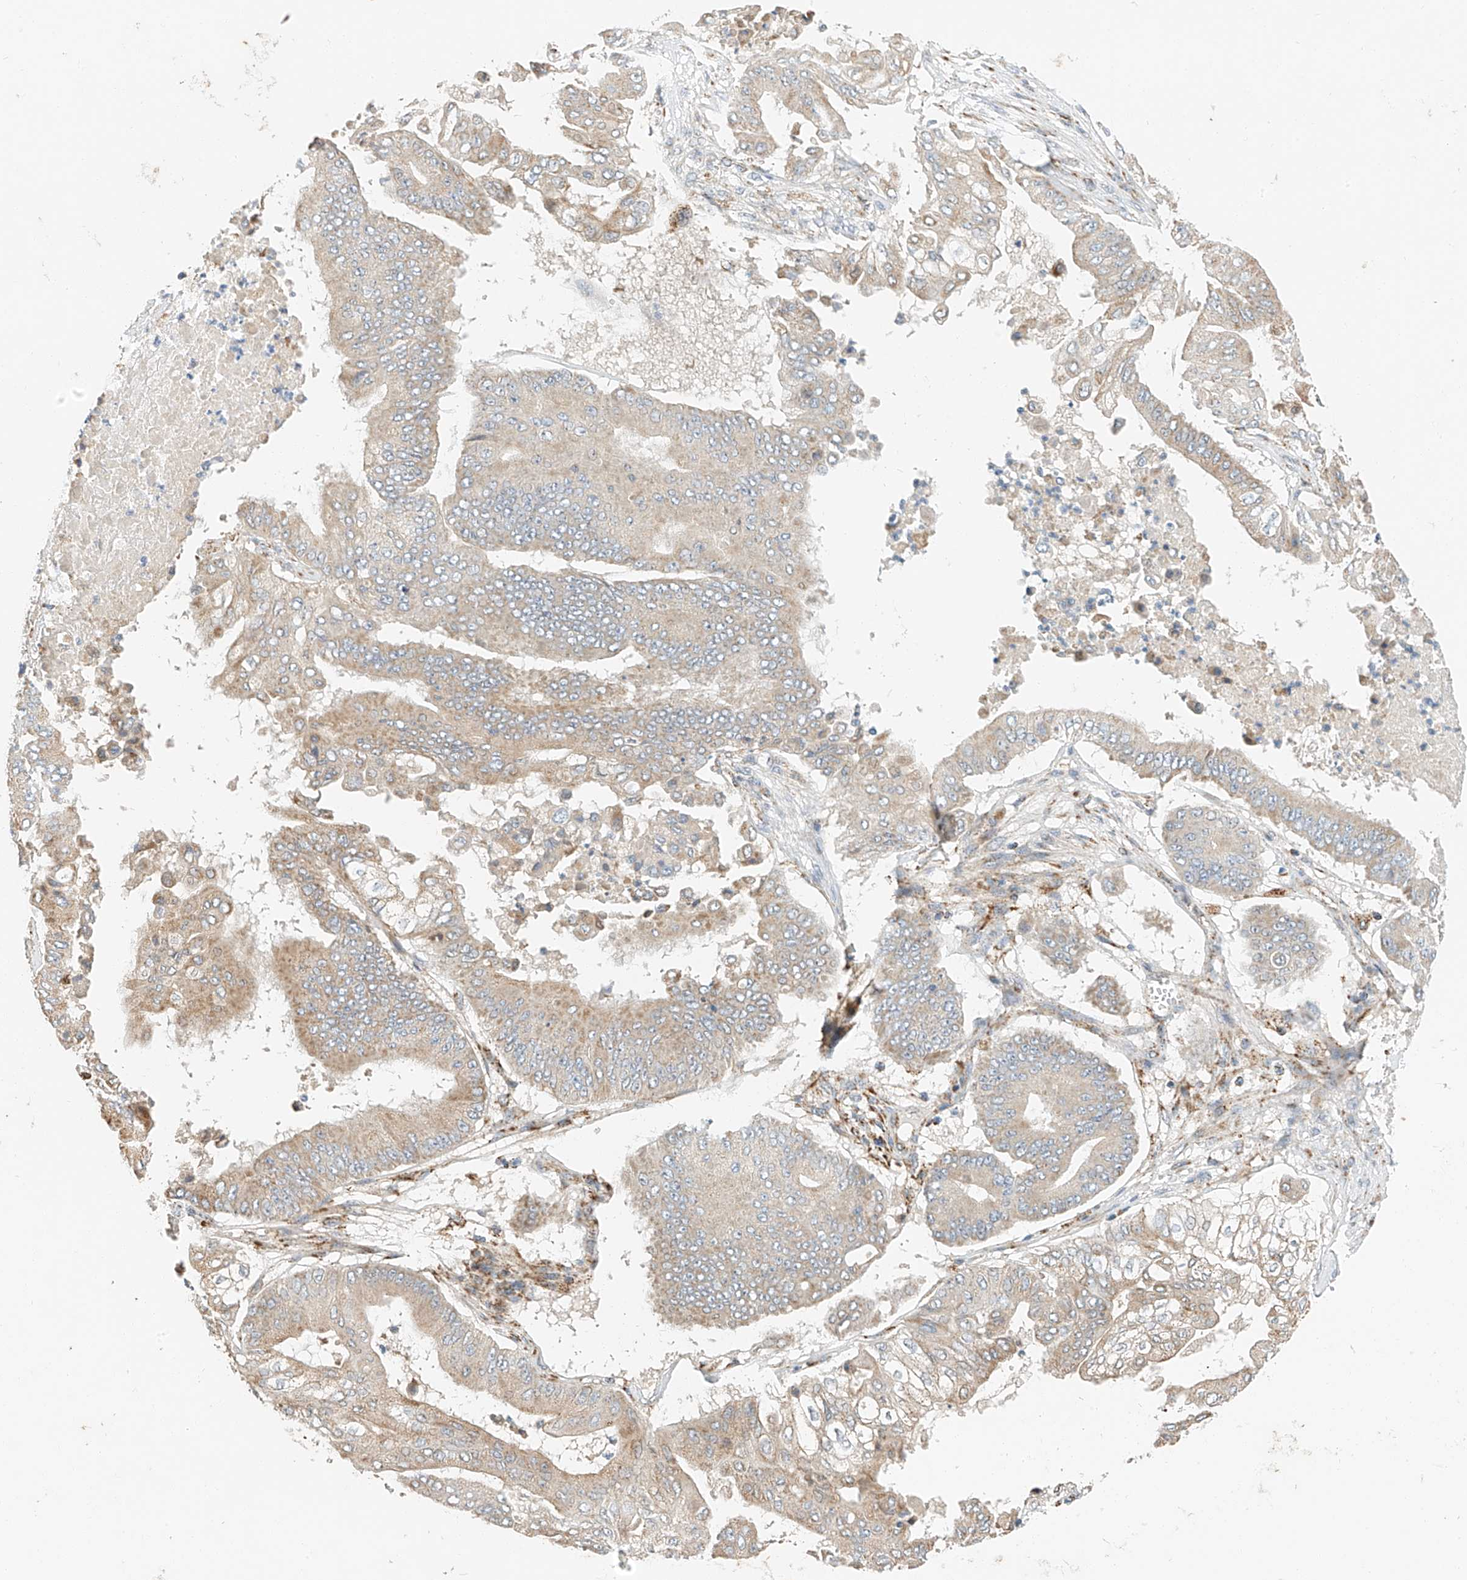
{"staining": {"intensity": "weak", "quantity": ">75%", "location": "cytoplasmic/membranous"}, "tissue": "pancreatic cancer", "cell_type": "Tumor cells", "image_type": "cancer", "snomed": [{"axis": "morphology", "description": "Adenocarcinoma, NOS"}, {"axis": "topography", "description": "Pancreas"}], "caption": "Pancreatic cancer (adenocarcinoma) was stained to show a protein in brown. There is low levels of weak cytoplasmic/membranous positivity in about >75% of tumor cells. The protein of interest is stained brown, and the nuclei are stained in blue (DAB (3,3'-diaminobenzidine) IHC with brightfield microscopy, high magnification).", "gene": "YIPF7", "patient": {"sex": "female", "age": 77}}